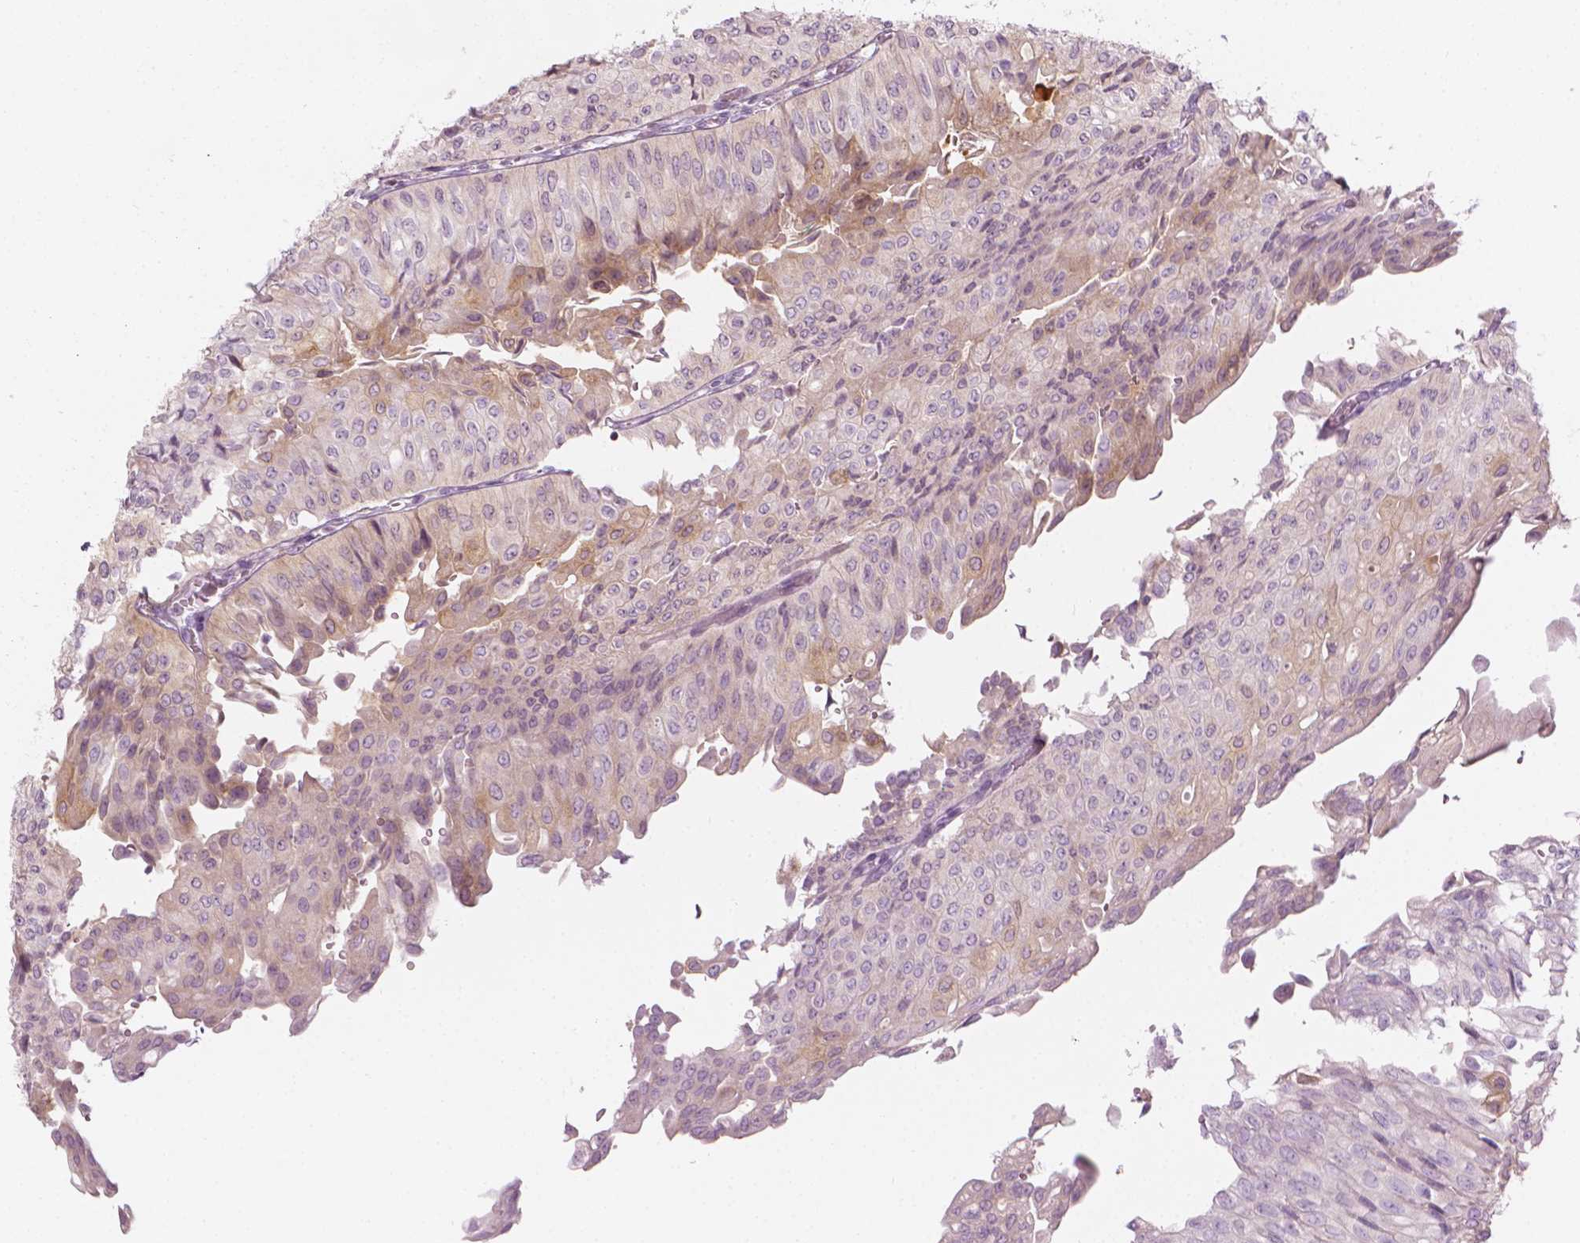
{"staining": {"intensity": "weak", "quantity": "<25%", "location": "cytoplasmic/membranous"}, "tissue": "urothelial cancer", "cell_type": "Tumor cells", "image_type": "cancer", "snomed": [{"axis": "morphology", "description": "Urothelial carcinoma, NOS"}, {"axis": "topography", "description": "Urinary bladder"}], "caption": "A photomicrograph of human urothelial cancer is negative for staining in tumor cells.", "gene": "SHMT1", "patient": {"sex": "male", "age": 62}}